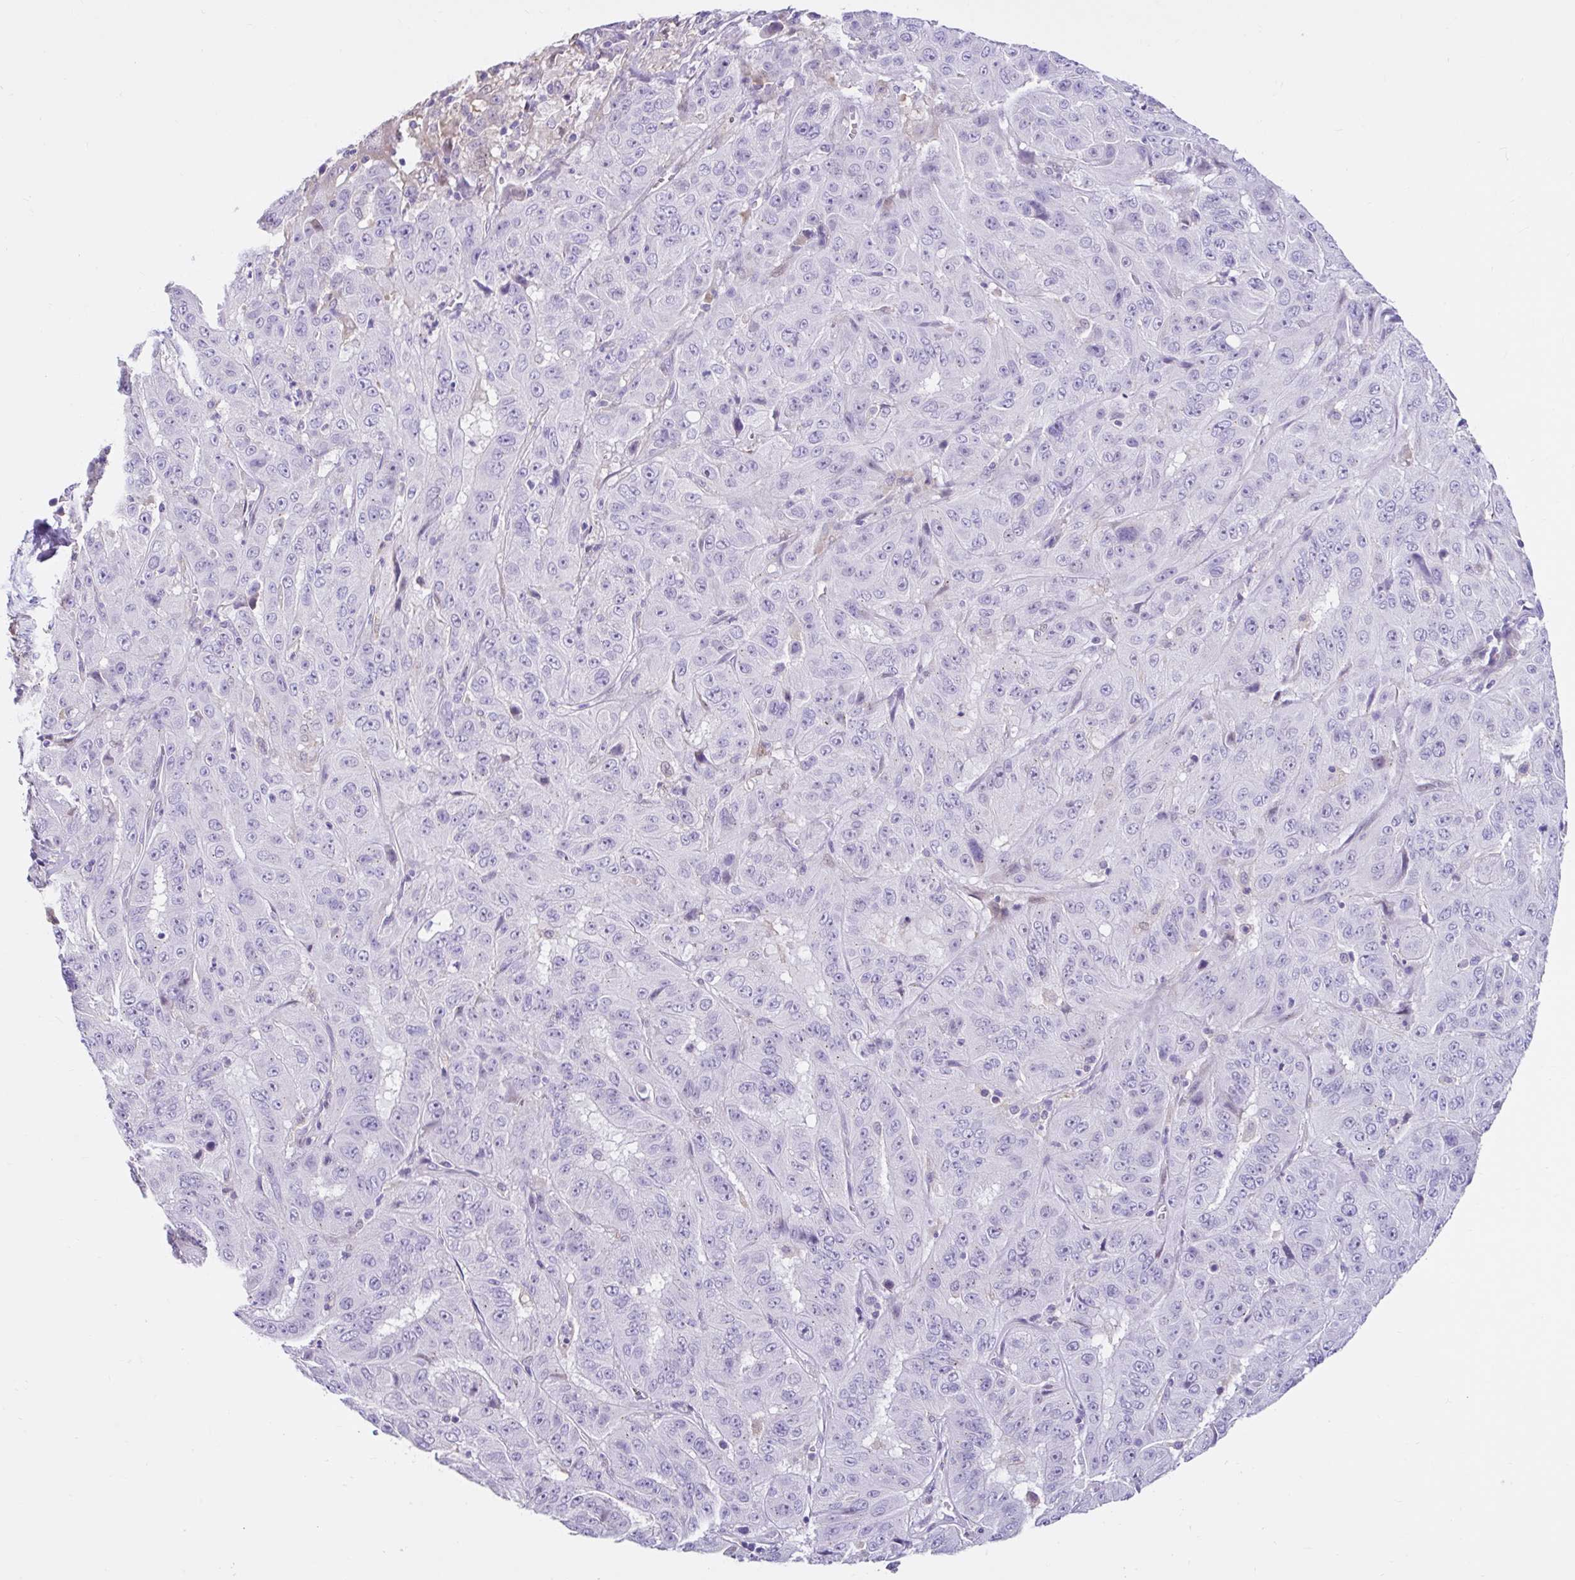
{"staining": {"intensity": "negative", "quantity": "none", "location": "none"}, "tissue": "pancreatic cancer", "cell_type": "Tumor cells", "image_type": "cancer", "snomed": [{"axis": "morphology", "description": "Adenocarcinoma, NOS"}, {"axis": "topography", "description": "Pancreas"}], "caption": "Tumor cells are negative for brown protein staining in adenocarcinoma (pancreatic).", "gene": "NHLH2", "patient": {"sex": "male", "age": 63}}